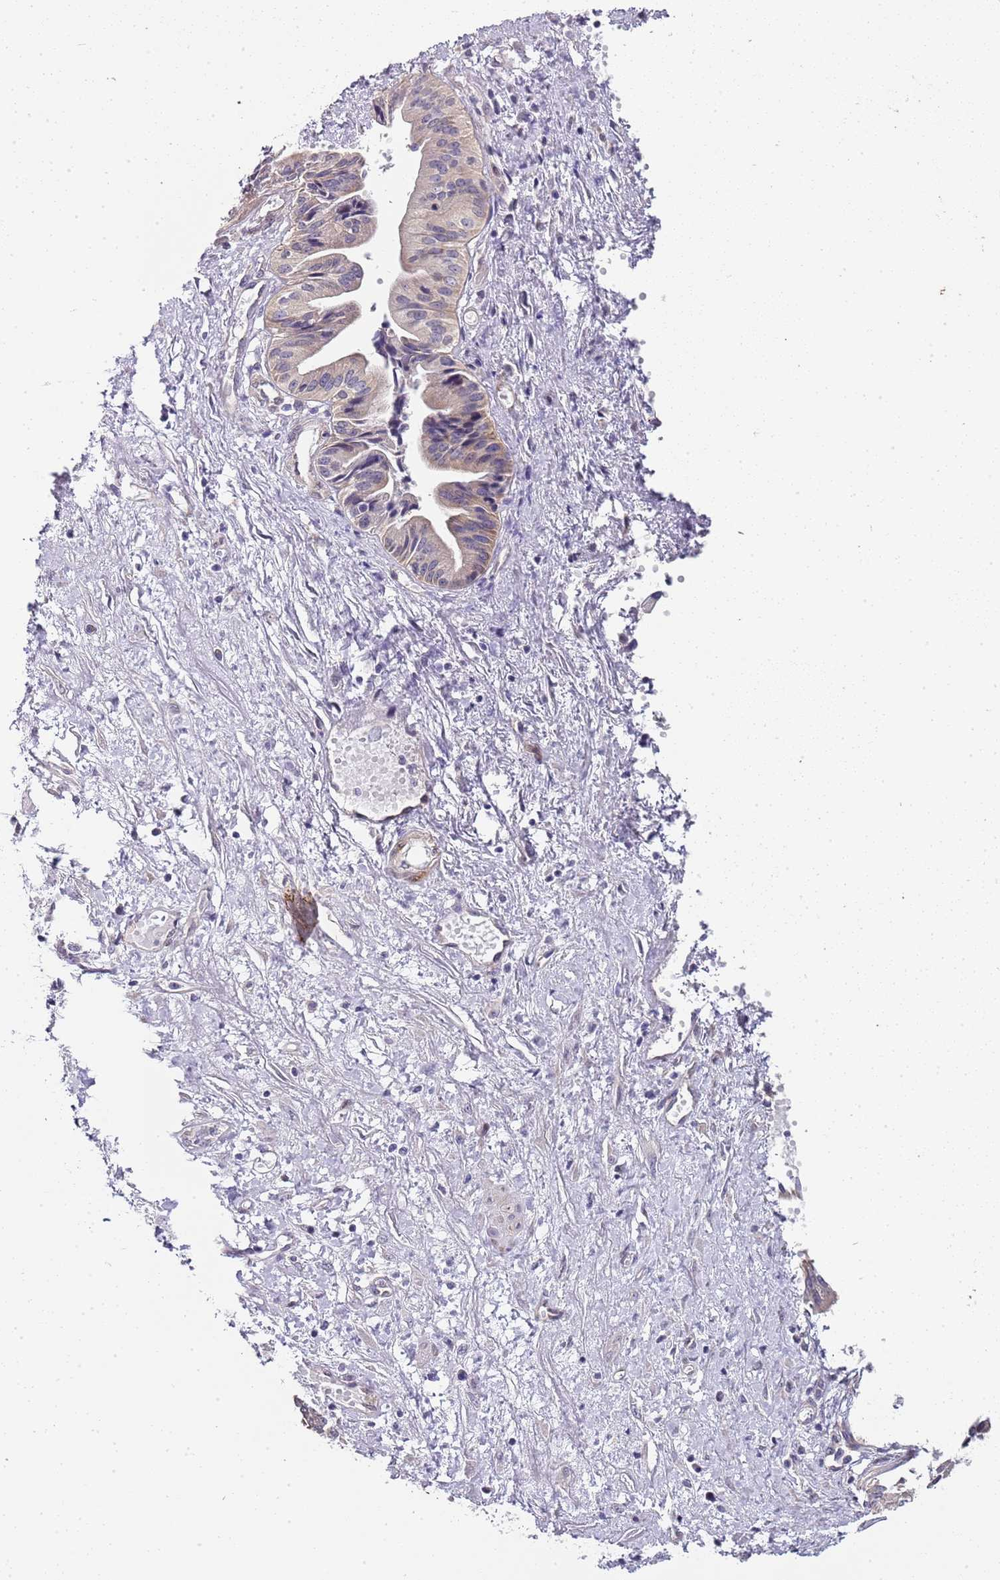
{"staining": {"intensity": "negative", "quantity": "none", "location": "none"}, "tissue": "pancreatic cancer", "cell_type": "Tumor cells", "image_type": "cancer", "snomed": [{"axis": "morphology", "description": "Adenocarcinoma, NOS"}, {"axis": "topography", "description": "Pancreas"}], "caption": "Tumor cells show no significant staining in pancreatic adenocarcinoma.", "gene": "TBC1D9", "patient": {"sex": "female", "age": 50}}